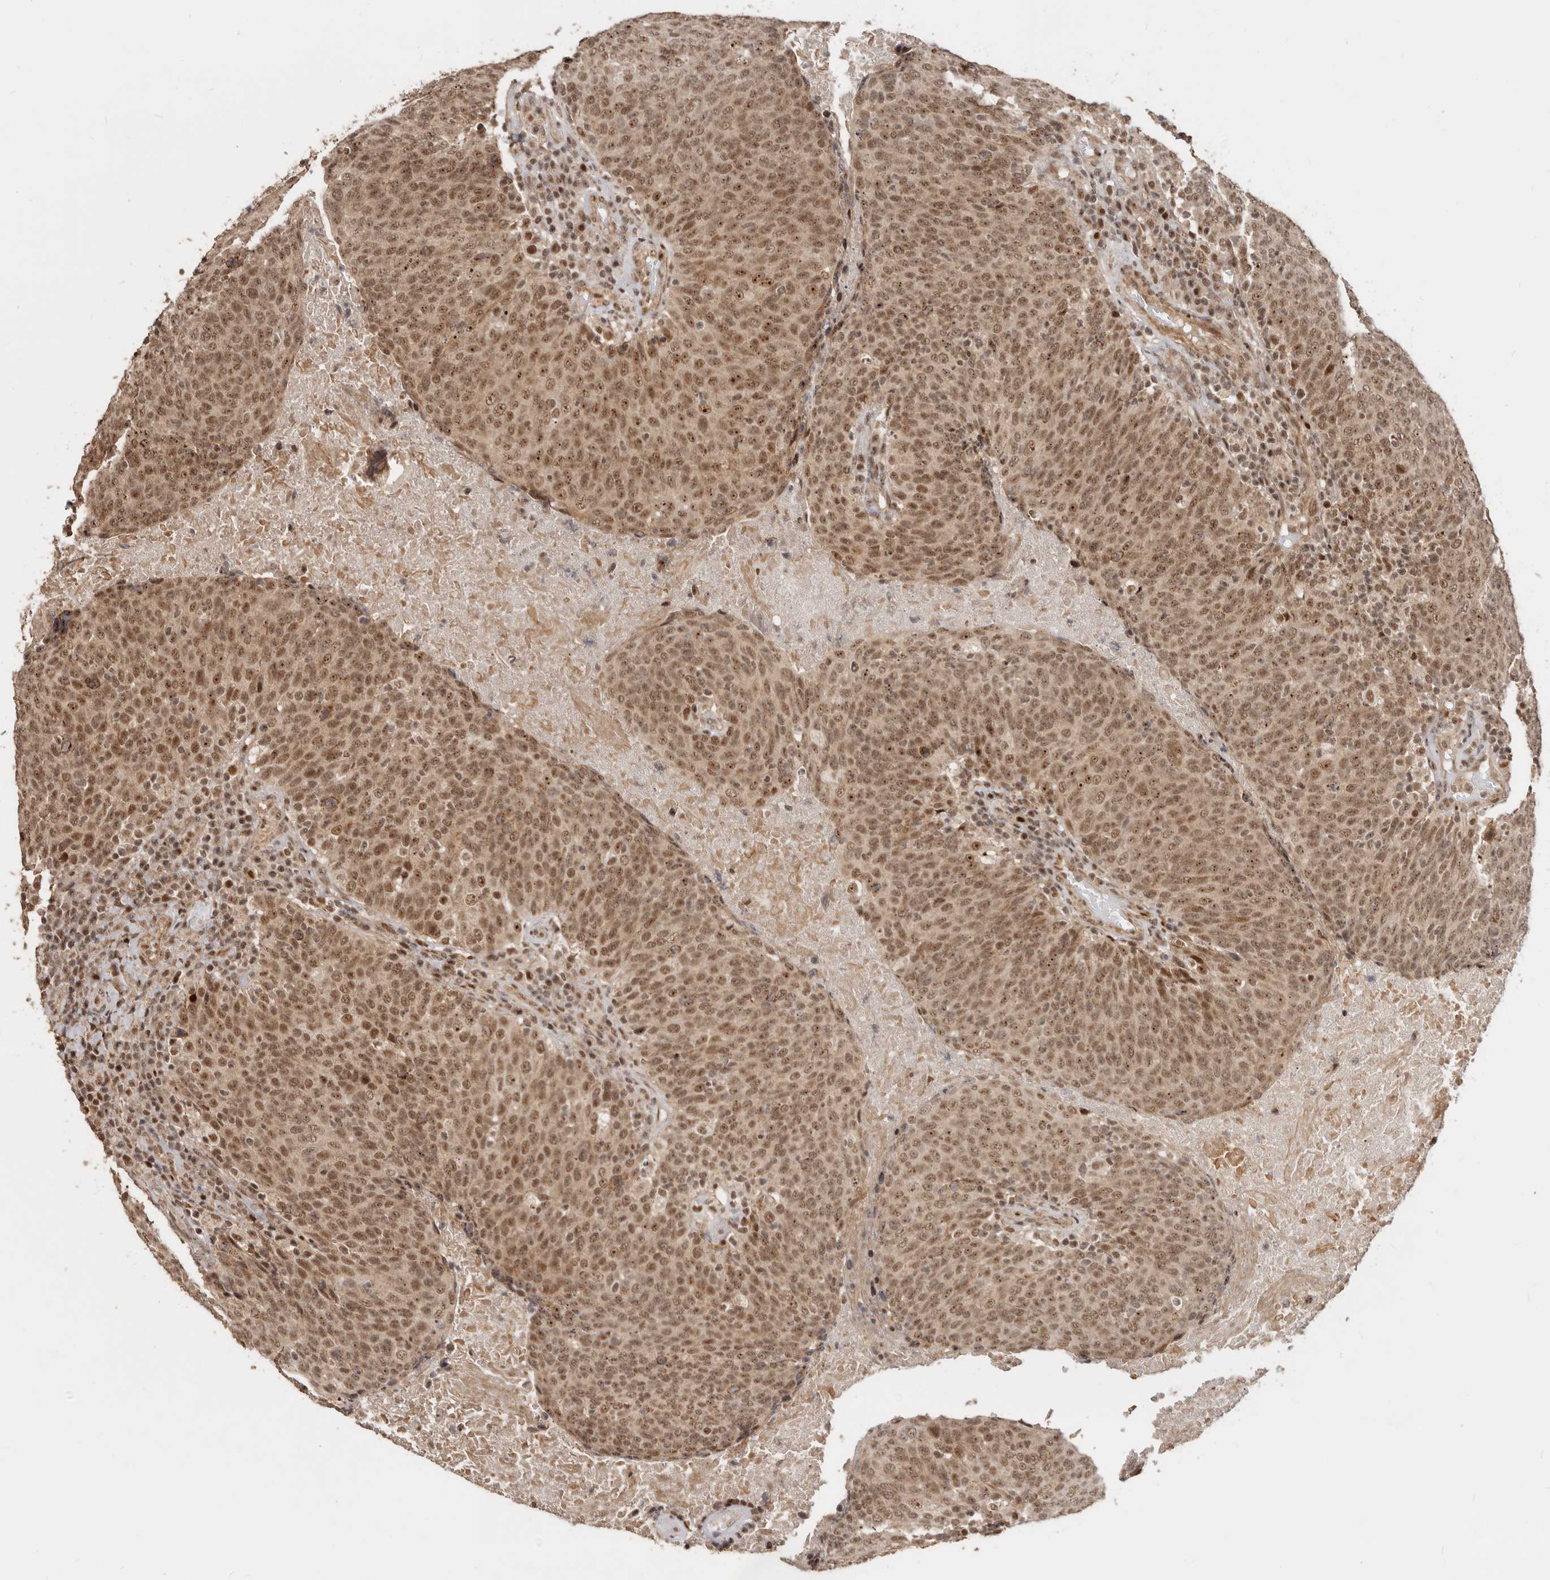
{"staining": {"intensity": "moderate", "quantity": ">75%", "location": "nuclear"}, "tissue": "head and neck cancer", "cell_type": "Tumor cells", "image_type": "cancer", "snomed": [{"axis": "morphology", "description": "Squamous cell carcinoma, NOS"}, {"axis": "morphology", "description": "Squamous cell carcinoma, metastatic, NOS"}, {"axis": "topography", "description": "Lymph node"}, {"axis": "topography", "description": "Head-Neck"}], "caption": "Human metastatic squamous cell carcinoma (head and neck) stained with a protein marker shows moderate staining in tumor cells.", "gene": "GPBP1L1", "patient": {"sex": "male", "age": 62}}